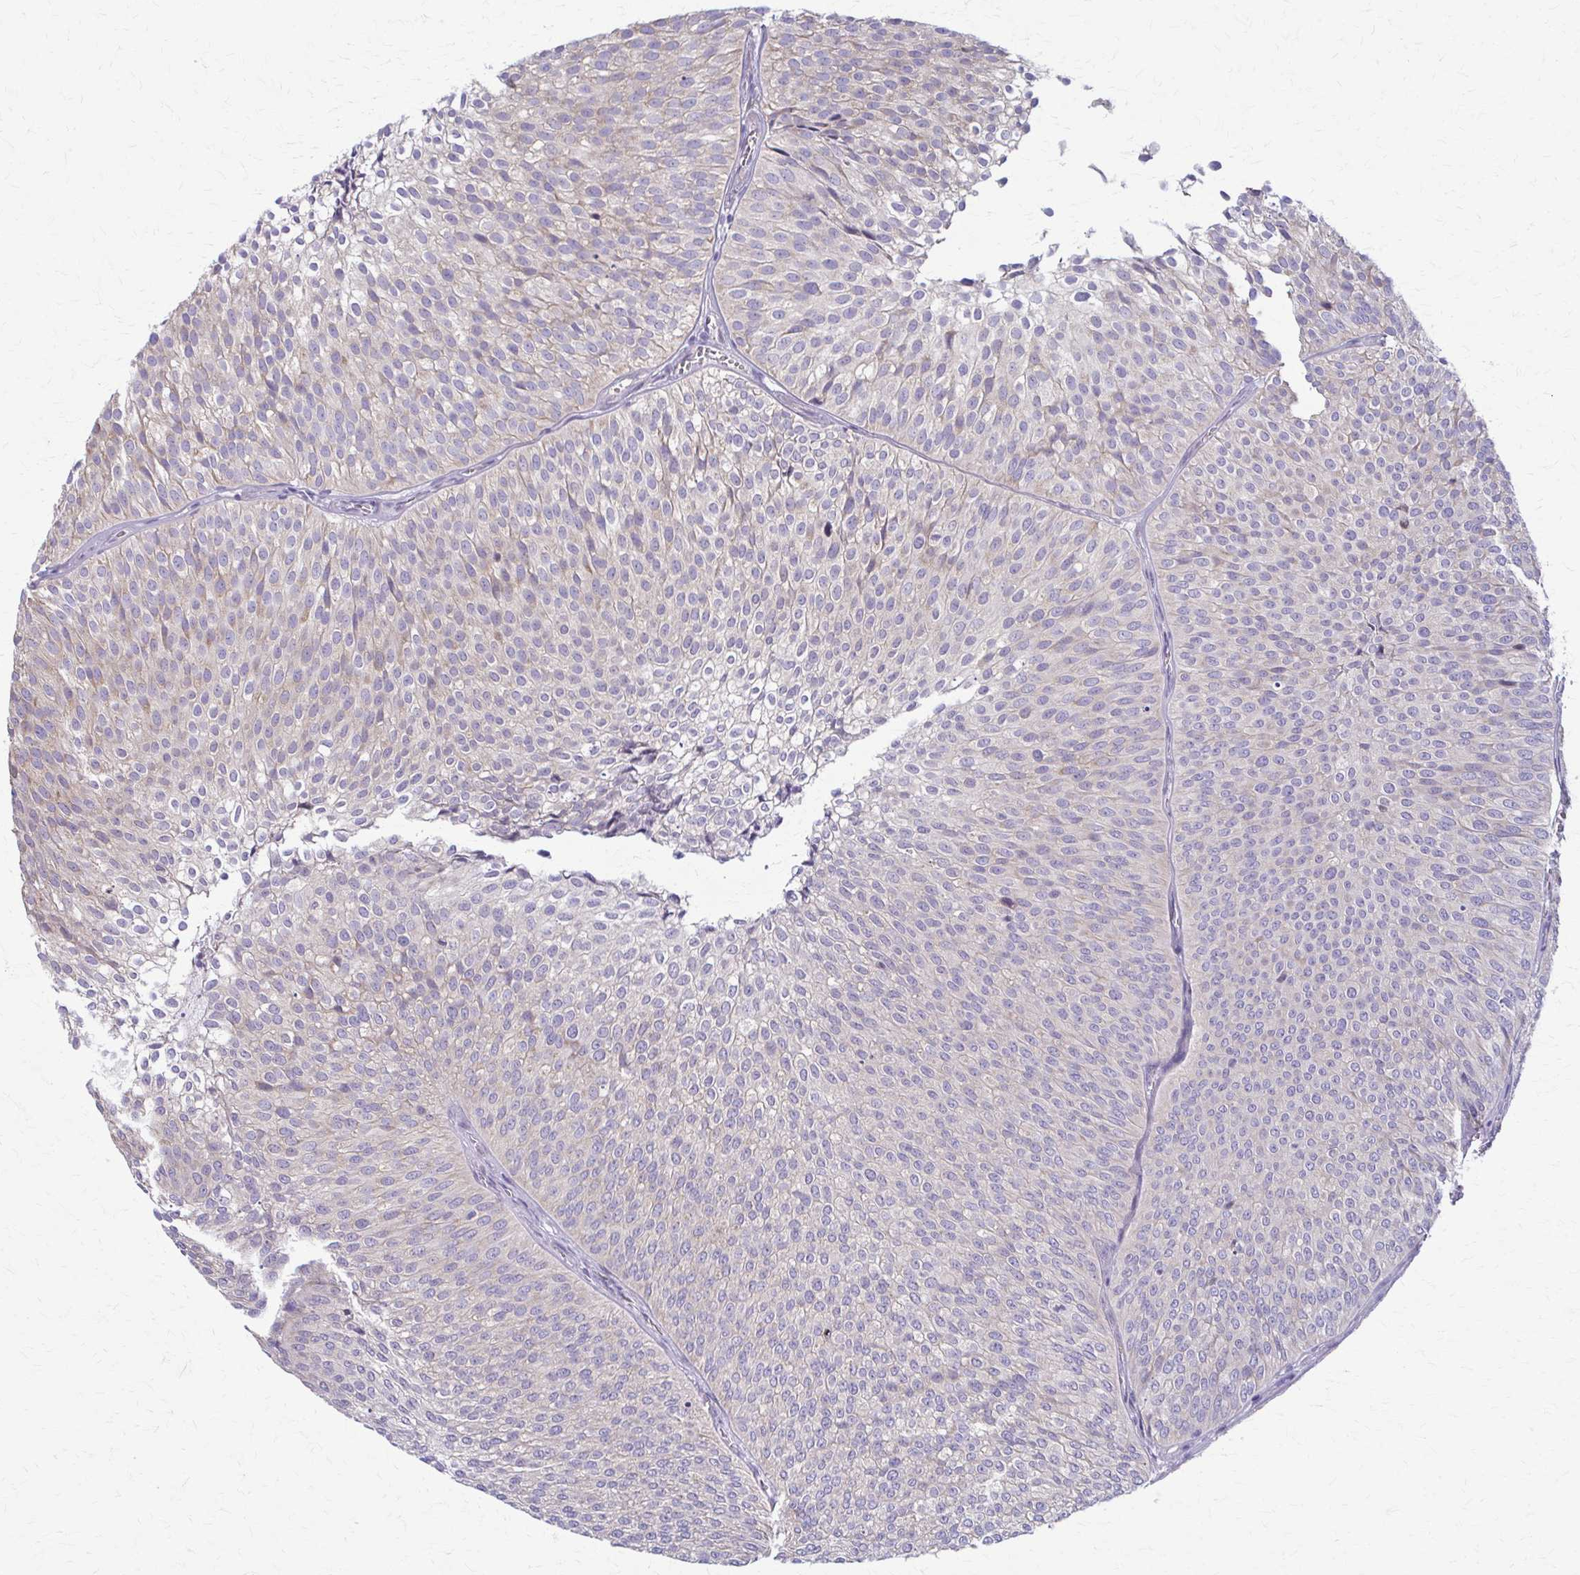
{"staining": {"intensity": "weak", "quantity": "<25%", "location": "cytoplasmic/membranous"}, "tissue": "urothelial cancer", "cell_type": "Tumor cells", "image_type": "cancer", "snomed": [{"axis": "morphology", "description": "Urothelial carcinoma, Low grade"}, {"axis": "topography", "description": "Urinary bladder"}], "caption": "There is no significant expression in tumor cells of urothelial cancer. (DAB (3,3'-diaminobenzidine) immunohistochemistry (IHC) with hematoxylin counter stain).", "gene": "PRKRA", "patient": {"sex": "male", "age": 91}}